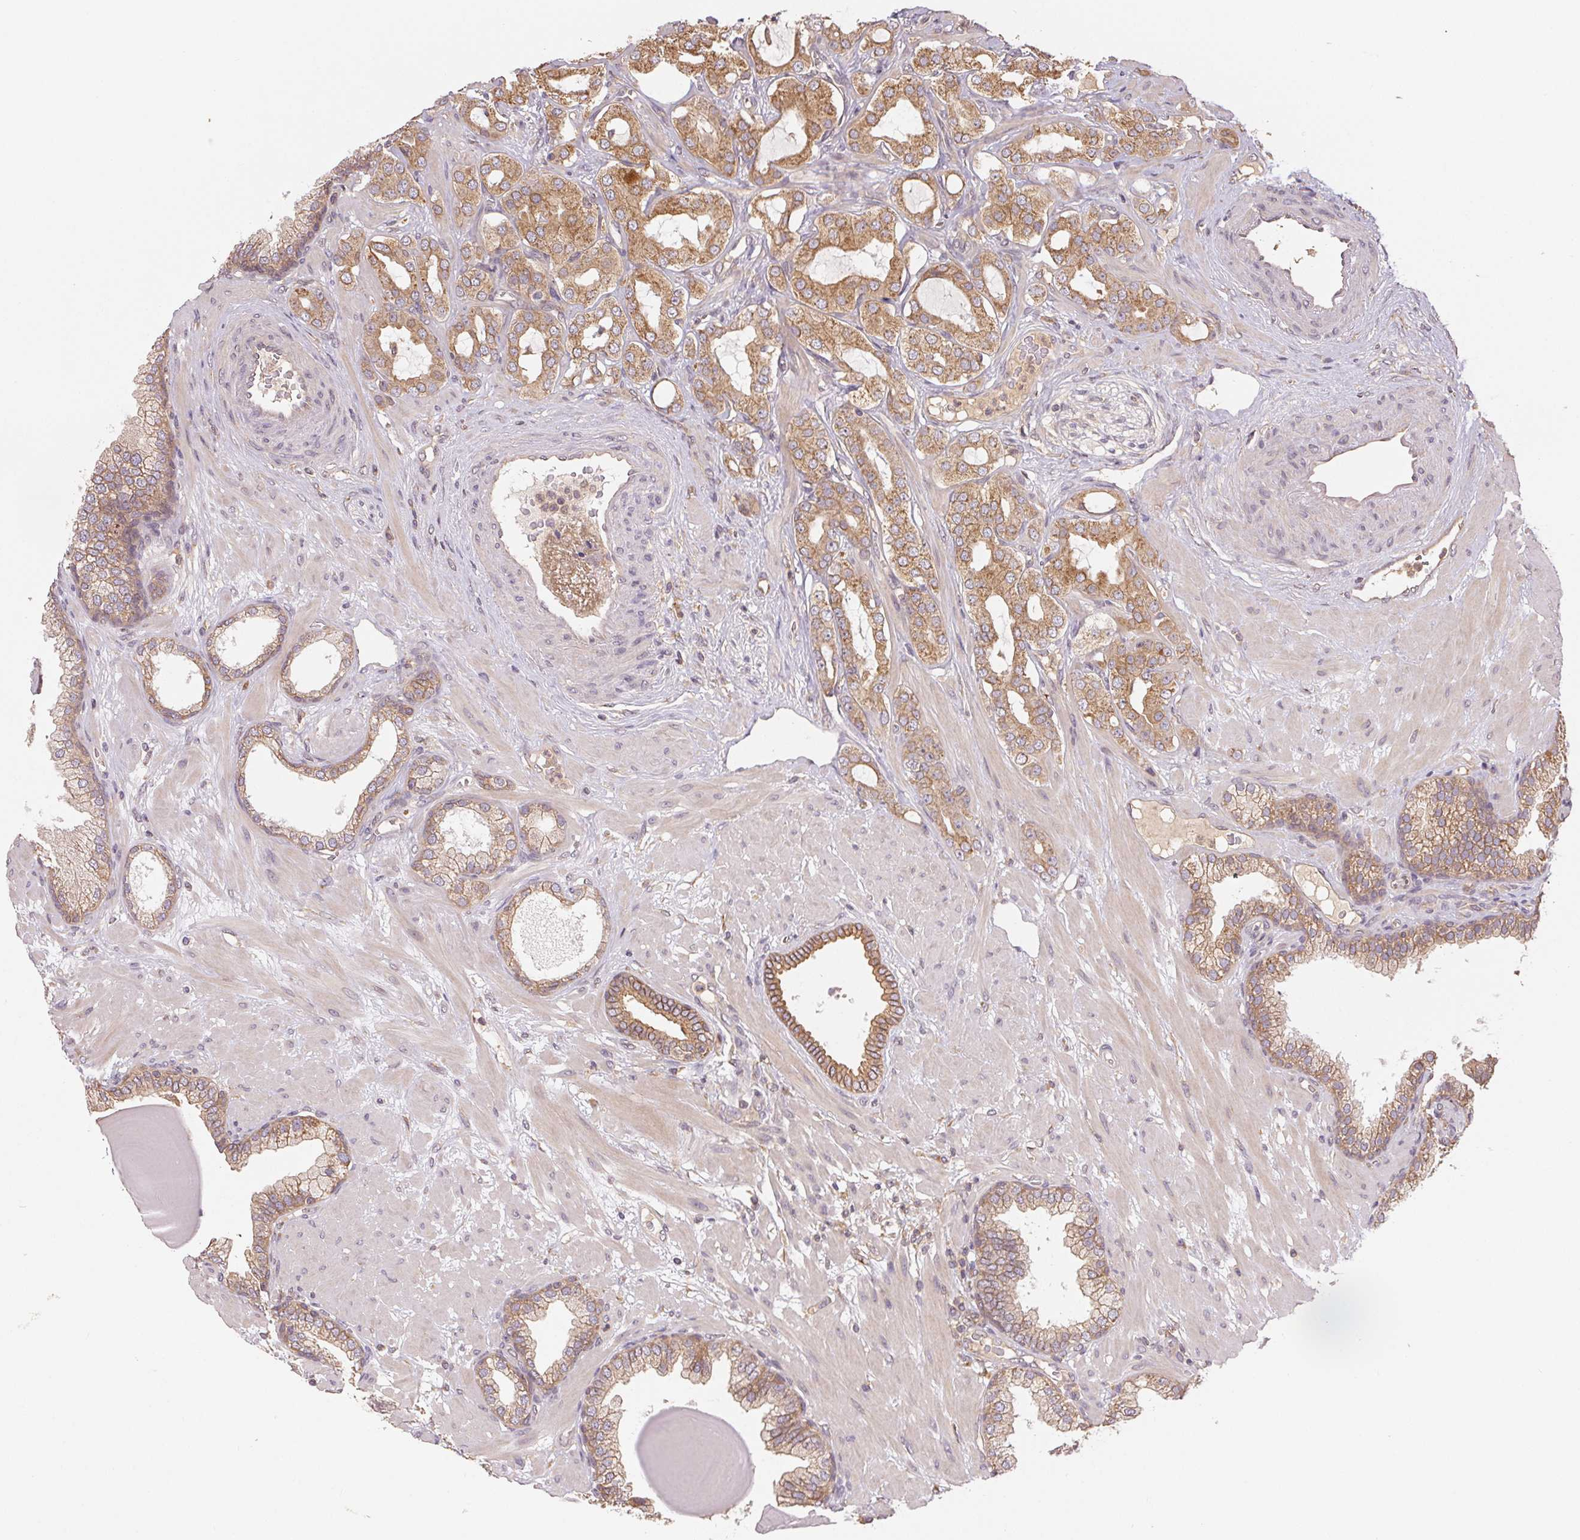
{"staining": {"intensity": "moderate", "quantity": ">75%", "location": "cytoplasmic/membranous"}, "tissue": "prostate cancer", "cell_type": "Tumor cells", "image_type": "cancer", "snomed": [{"axis": "morphology", "description": "Adenocarcinoma, Low grade"}, {"axis": "topography", "description": "Prostate"}], "caption": "Immunohistochemistry (IHC) (DAB (3,3'-diaminobenzidine)) staining of human prostate low-grade adenocarcinoma demonstrates moderate cytoplasmic/membranous protein positivity in approximately >75% of tumor cells. The staining was performed using DAB (3,3'-diaminobenzidine) to visualize the protein expression in brown, while the nuclei were stained in blue with hematoxylin (Magnification: 20x).", "gene": "MAPKAPK2", "patient": {"sex": "male", "age": 57}}